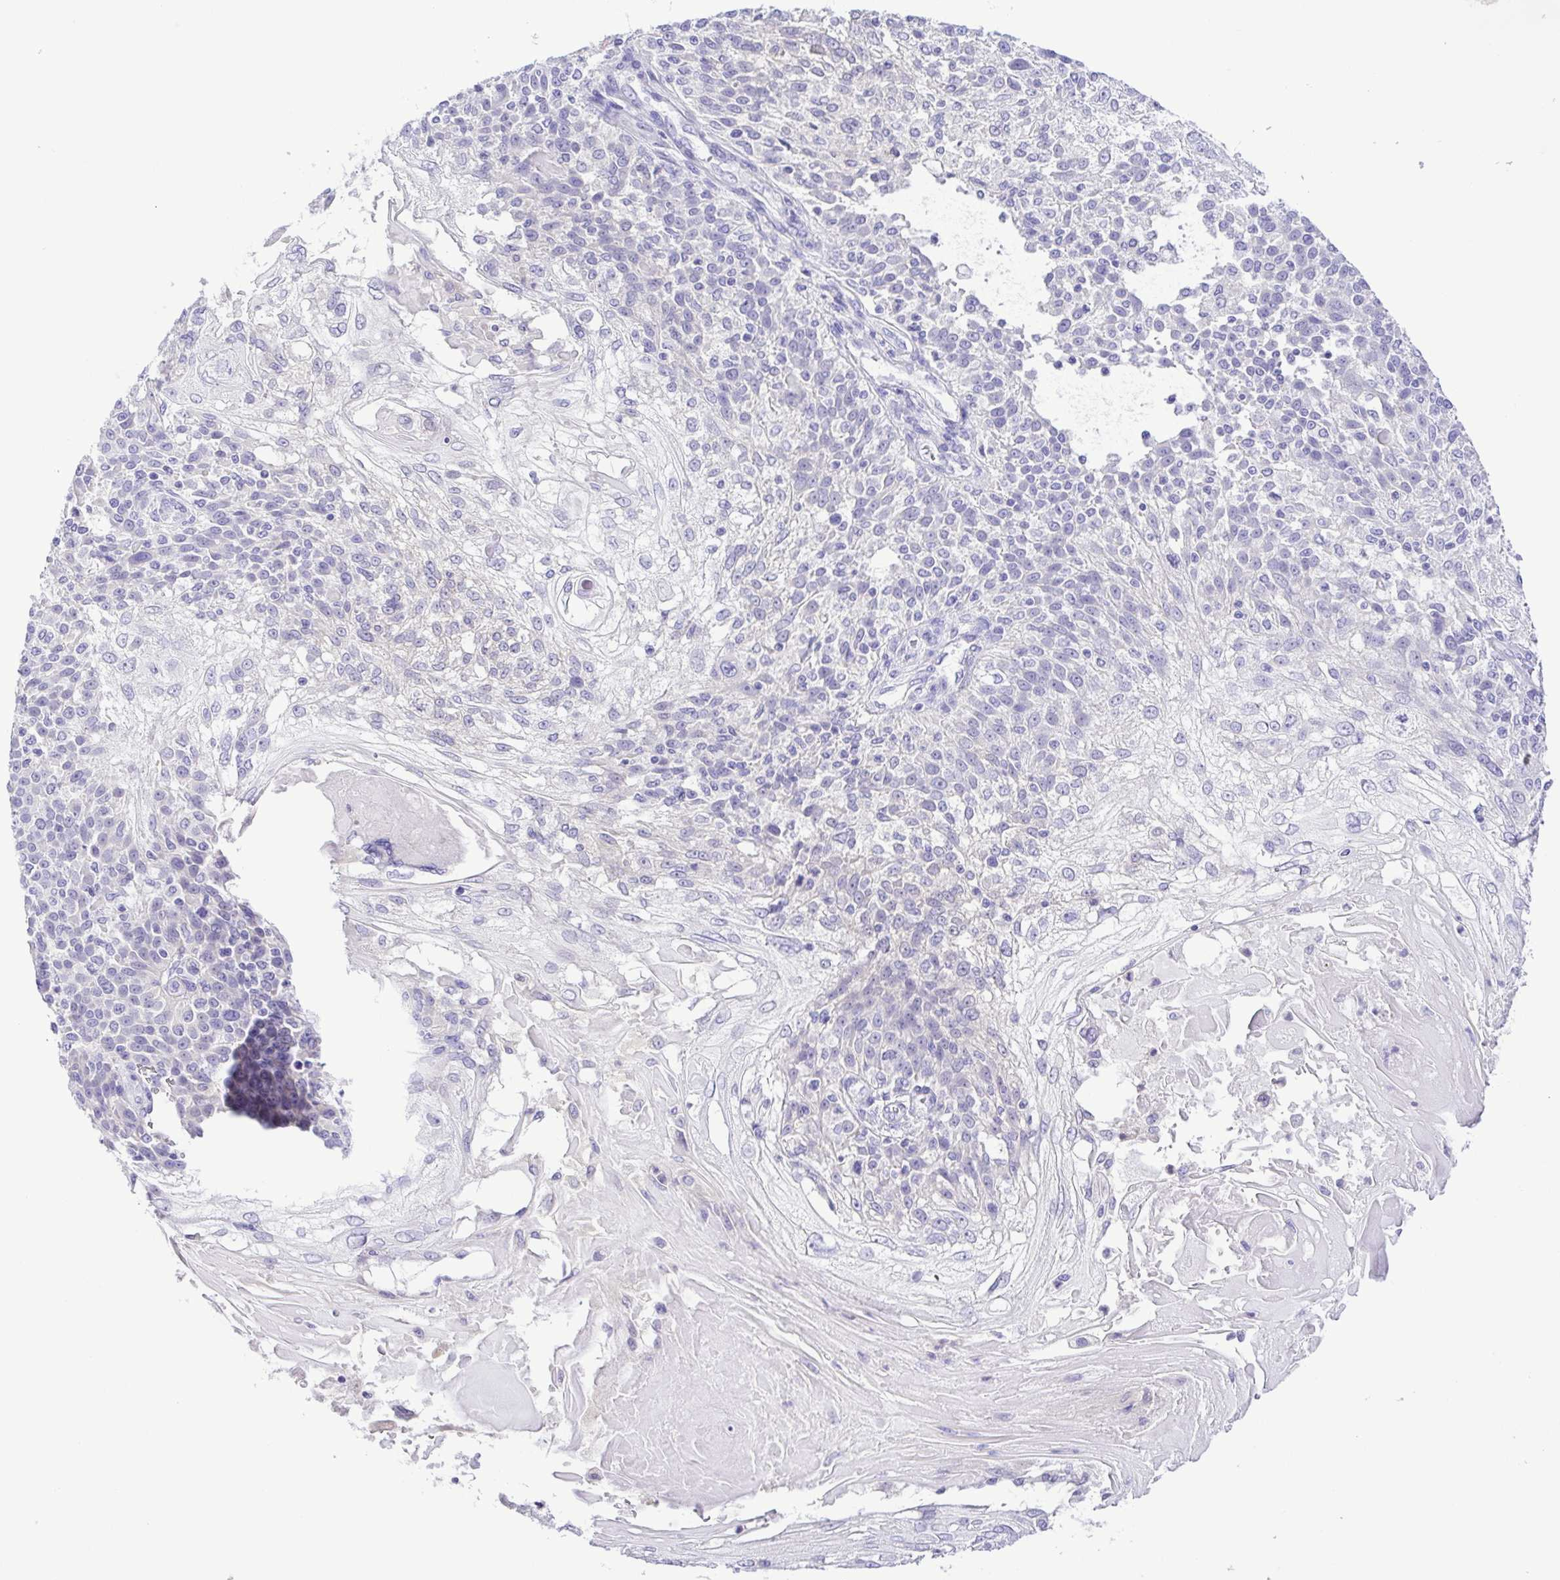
{"staining": {"intensity": "negative", "quantity": "none", "location": "none"}, "tissue": "skin cancer", "cell_type": "Tumor cells", "image_type": "cancer", "snomed": [{"axis": "morphology", "description": "Normal tissue, NOS"}, {"axis": "morphology", "description": "Squamous cell carcinoma, NOS"}, {"axis": "topography", "description": "Skin"}], "caption": "The immunohistochemistry image has no significant positivity in tumor cells of squamous cell carcinoma (skin) tissue.", "gene": "SYT1", "patient": {"sex": "female", "age": 83}}